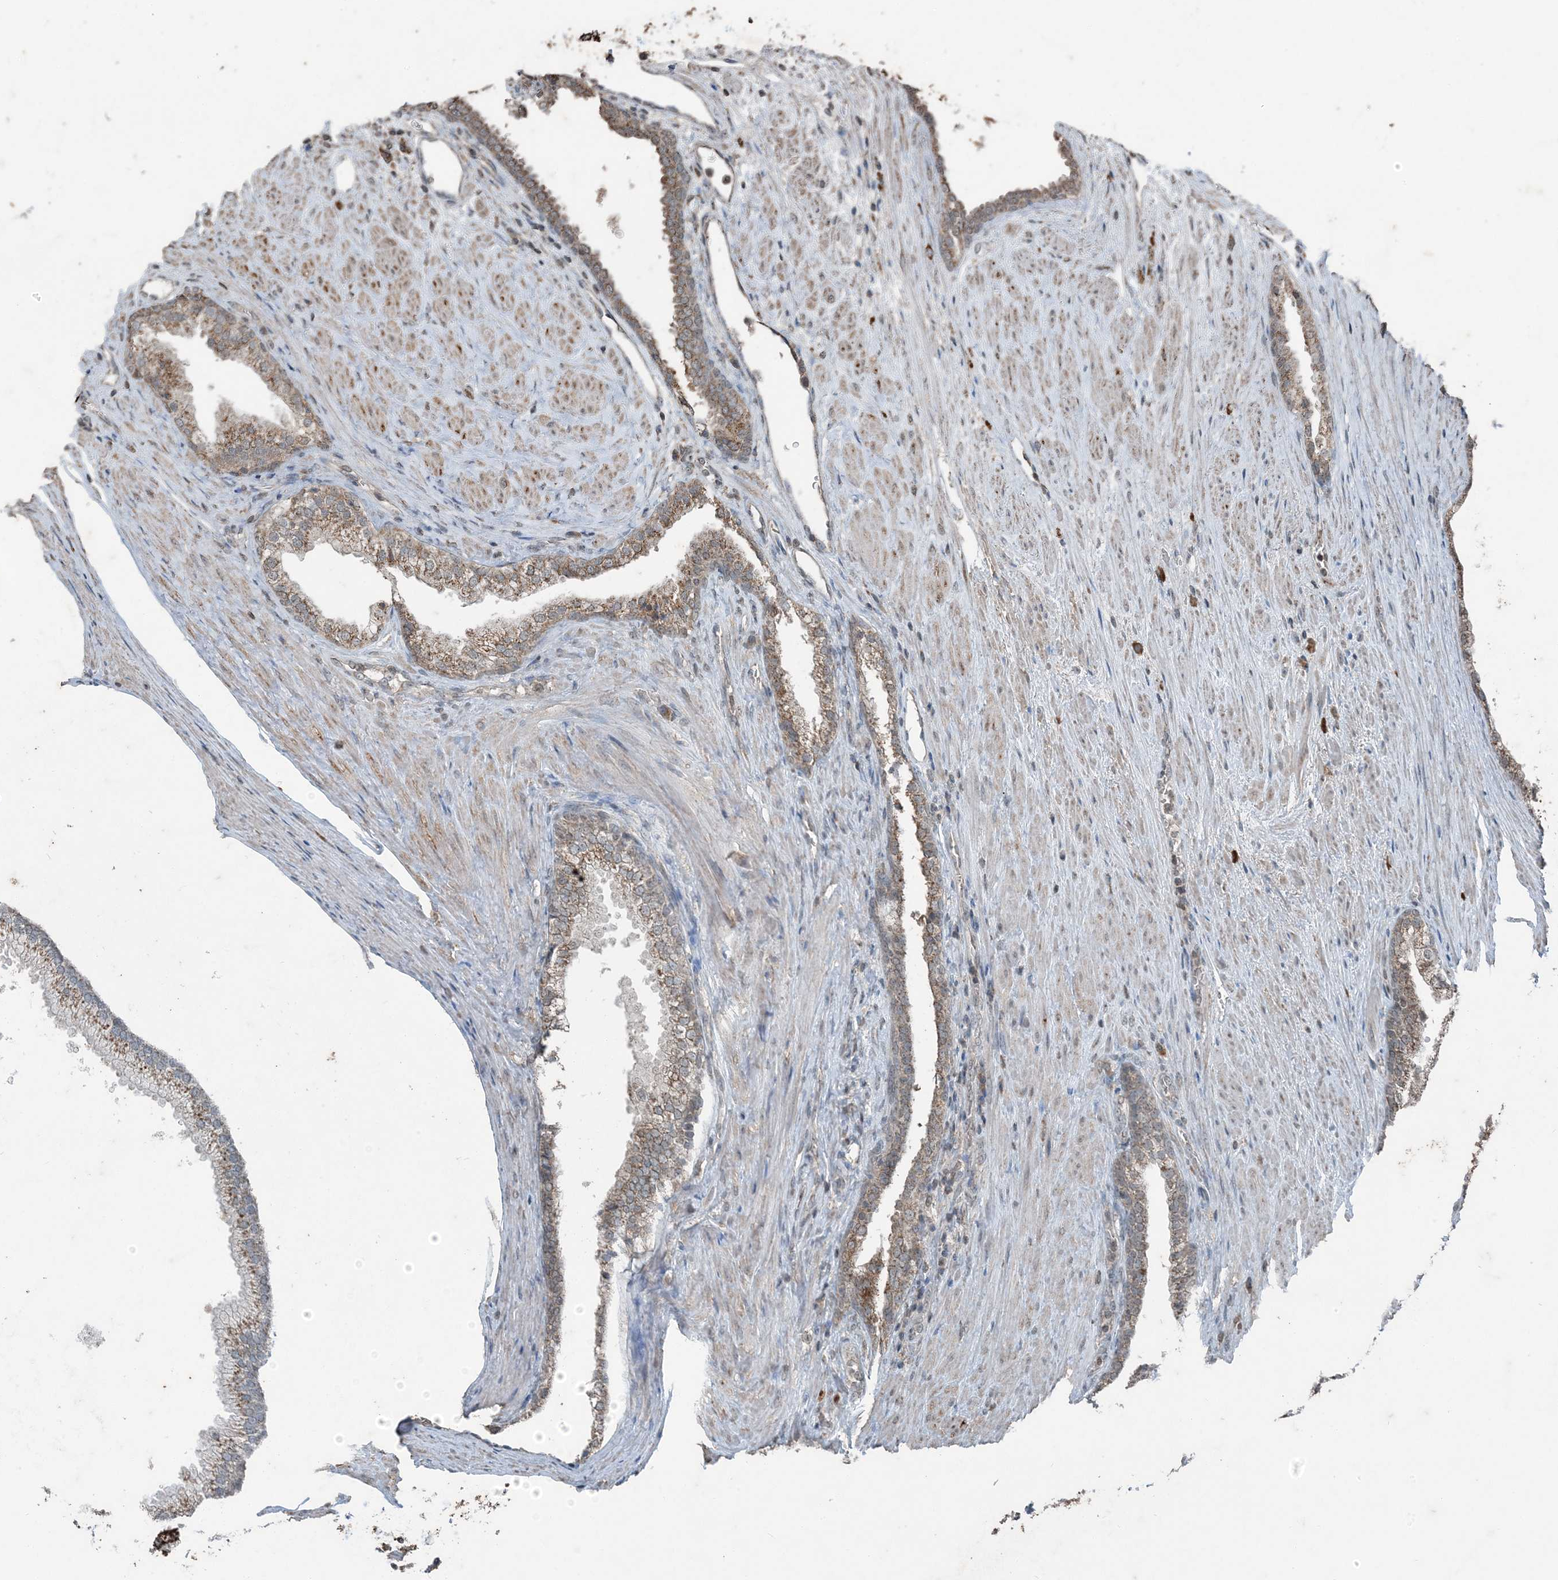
{"staining": {"intensity": "moderate", "quantity": ">75%", "location": "cytoplasmic/membranous"}, "tissue": "prostate", "cell_type": "Glandular cells", "image_type": "normal", "snomed": [{"axis": "morphology", "description": "Normal tissue, NOS"}, {"axis": "topography", "description": "Prostate"}], "caption": "This photomicrograph reveals immunohistochemistry staining of unremarkable human prostate, with medium moderate cytoplasmic/membranous expression in about >75% of glandular cells.", "gene": "GNL1", "patient": {"sex": "male", "age": 76}}